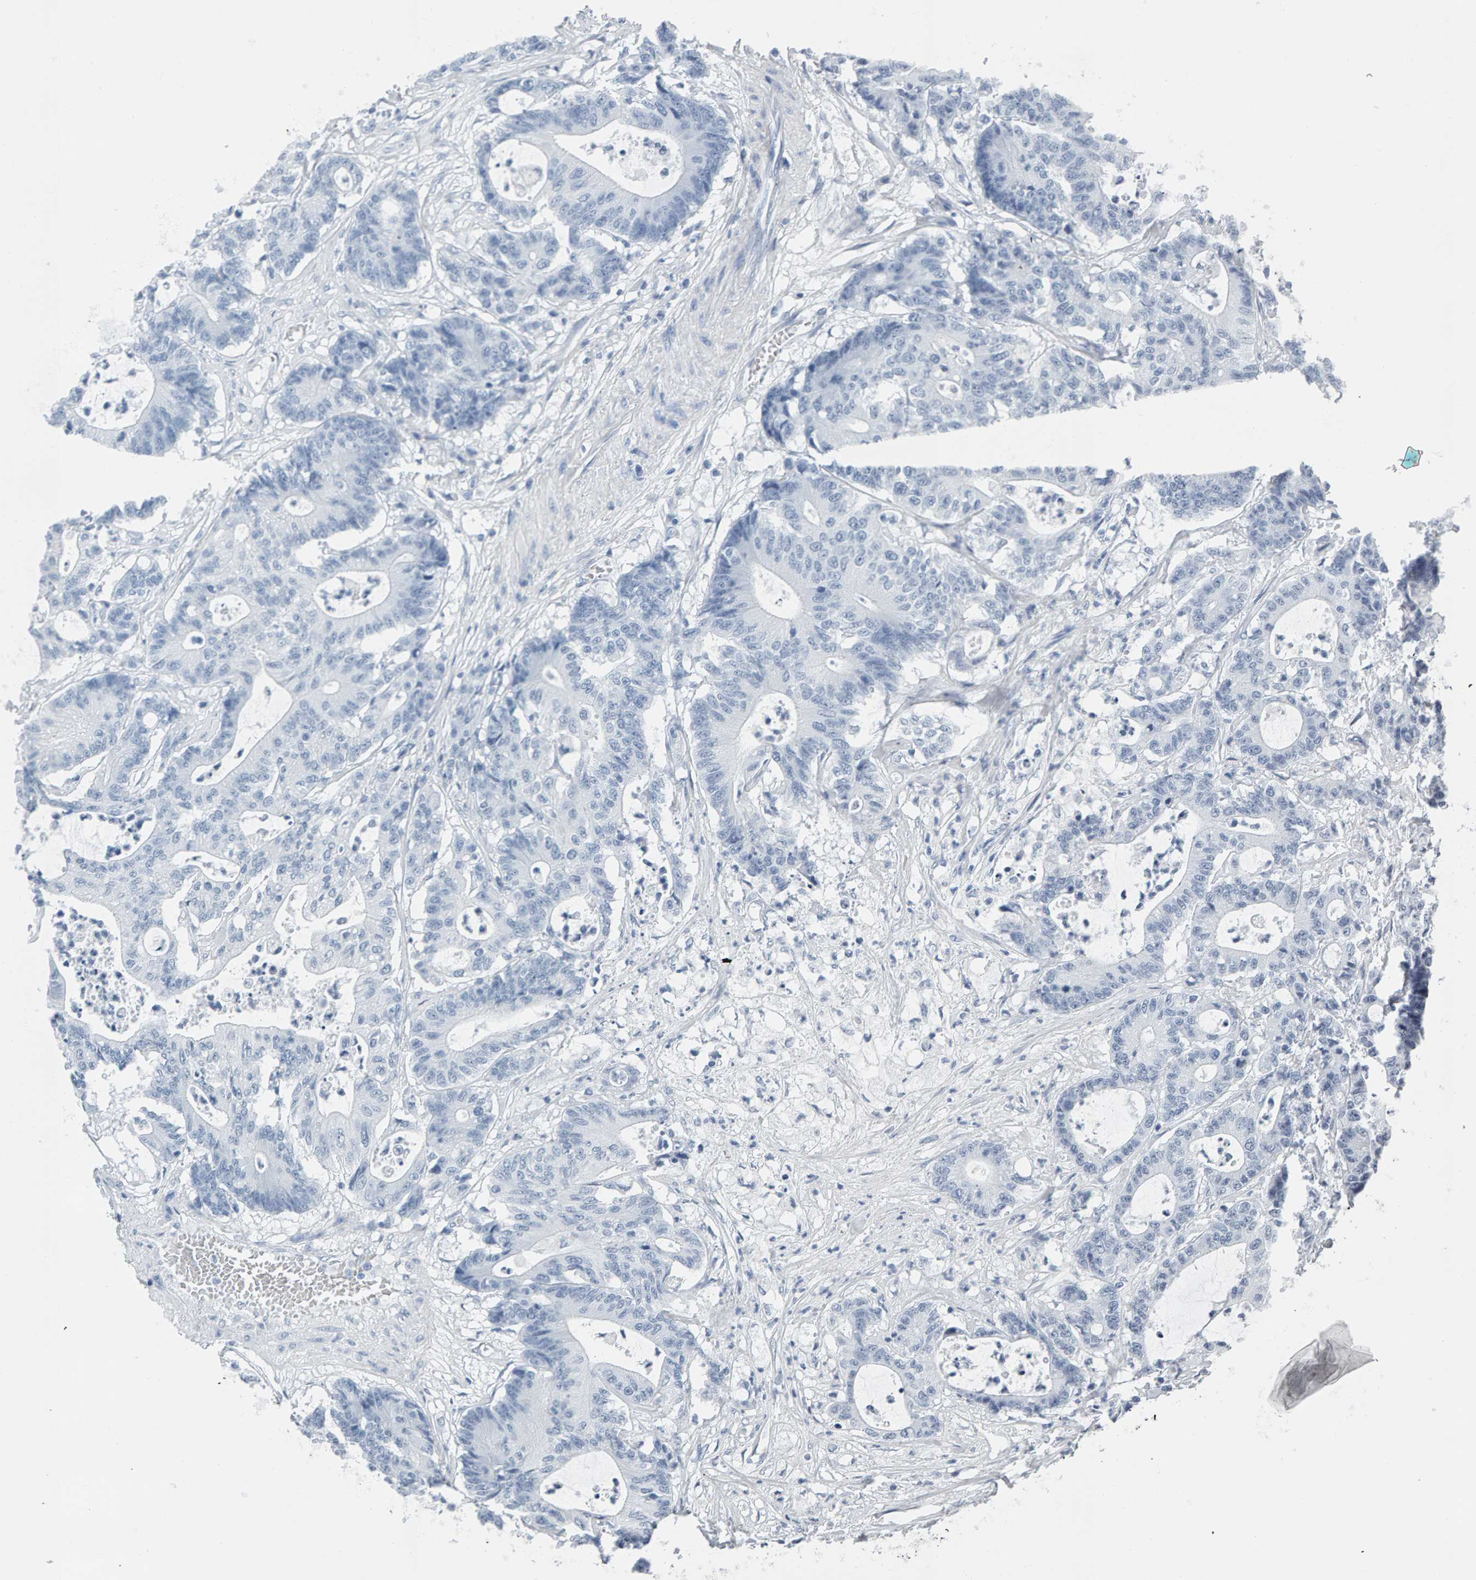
{"staining": {"intensity": "negative", "quantity": "none", "location": "none"}, "tissue": "colorectal cancer", "cell_type": "Tumor cells", "image_type": "cancer", "snomed": [{"axis": "morphology", "description": "Adenocarcinoma, NOS"}, {"axis": "topography", "description": "Colon"}], "caption": "Immunohistochemical staining of colorectal adenocarcinoma reveals no significant staining in tumor cells.", "gene": "SPACA3", "patient": {"sex": "female", "age": 84}}